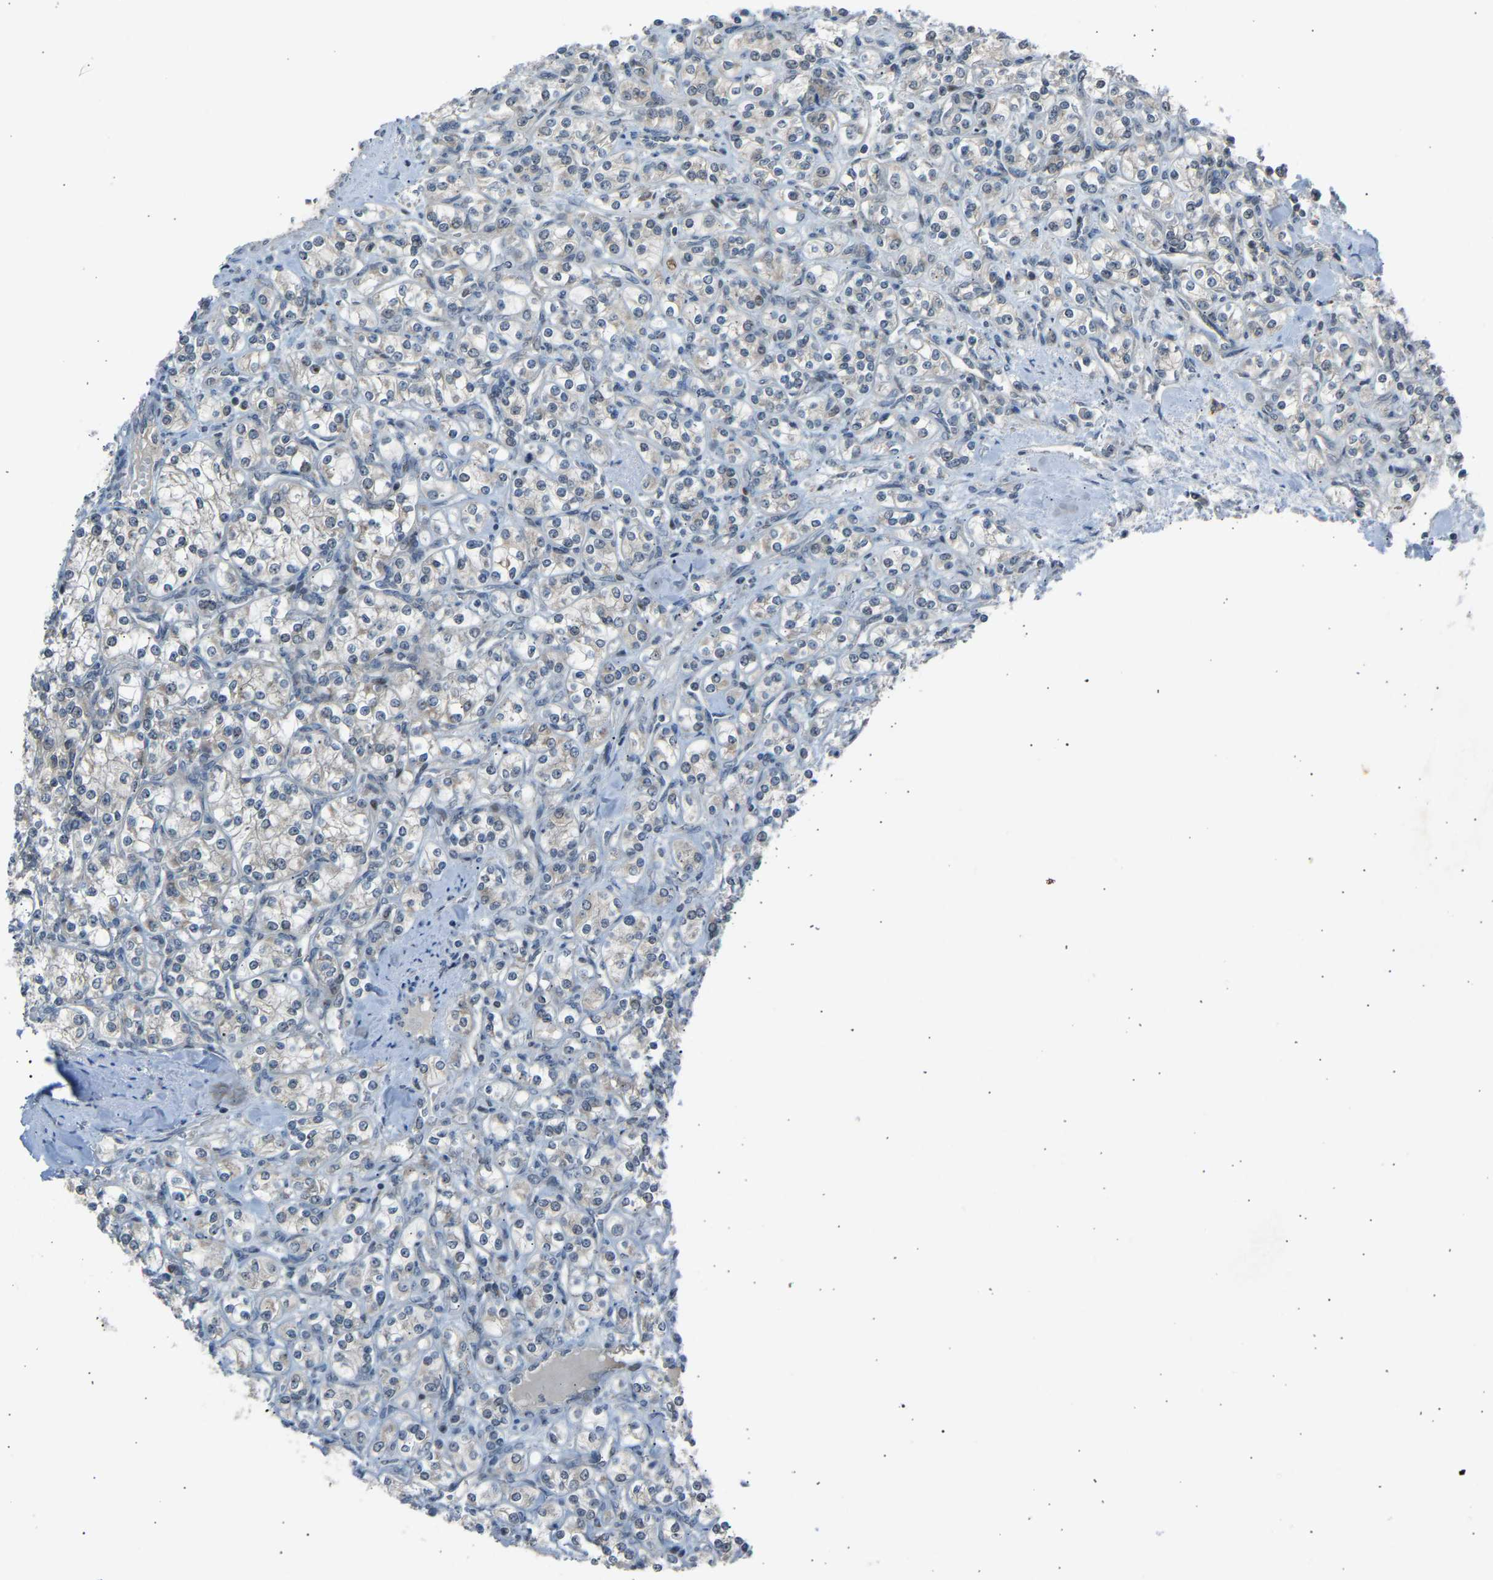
{"staining": {"intensity": "negative", "quantity": "none", "location": "none"}, "tissue": "renal cancer", "cell_type": "Tumor cells", "image_type": "cancer", "snomed": [{"axis": "morphology", "description": "Adenocarcinoma, NOS"}, {"axis": "topography", "description": "Kidney"}], "caption": "A micrograph of human renal adenocarcinoma is negative for staining in tumor cells.", "gene": "SLIRP", "patient": {"sex": "male", "age": 77}}